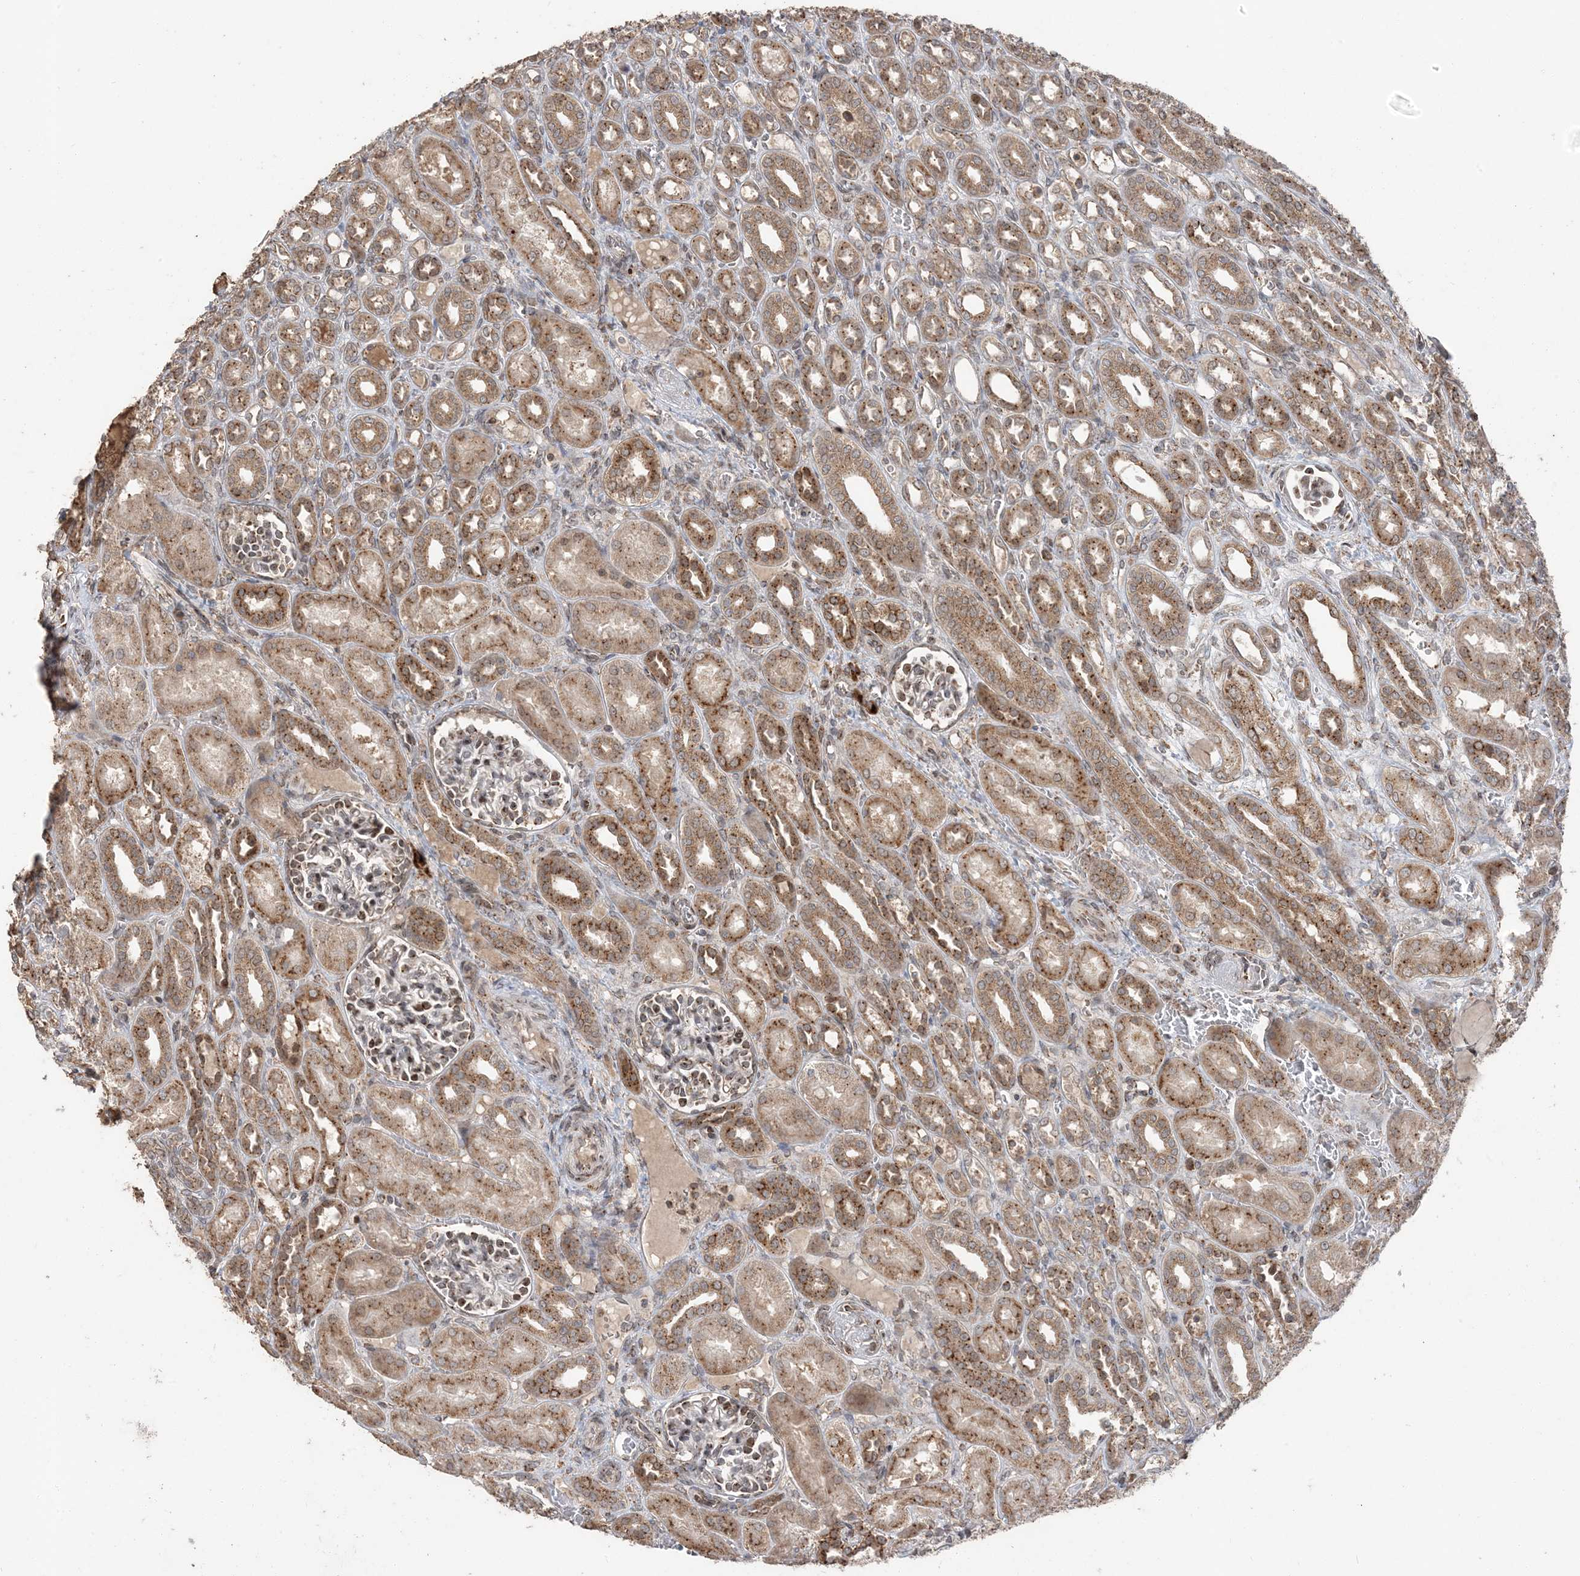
{"staining": {"intensity": "moderate", "quantity": "25%-75%", "location": "cytoplasmic/membranous,nuclear"}, "tissue": "kidney", "cell_type": "Cells in glomeruli", "image_type": "normal", "snomed": [{"axis": "morphology", "description": "Normal tissue, NOS"}, {"axis": "morphology", "description": "Neoplasm, malignant, NOS"}, {"axis": "topography", "description": "Kidney"}], "caption": "IHC micrograph of normal kidney stained for a protein (brown), which exhibits medium levels of moderate cytoplasmic/membranous,nuclear expression in about 25%-75% of cells in glomeruli.", "gene": "RER1", "patient": {"sex": "female", "age": 1}}